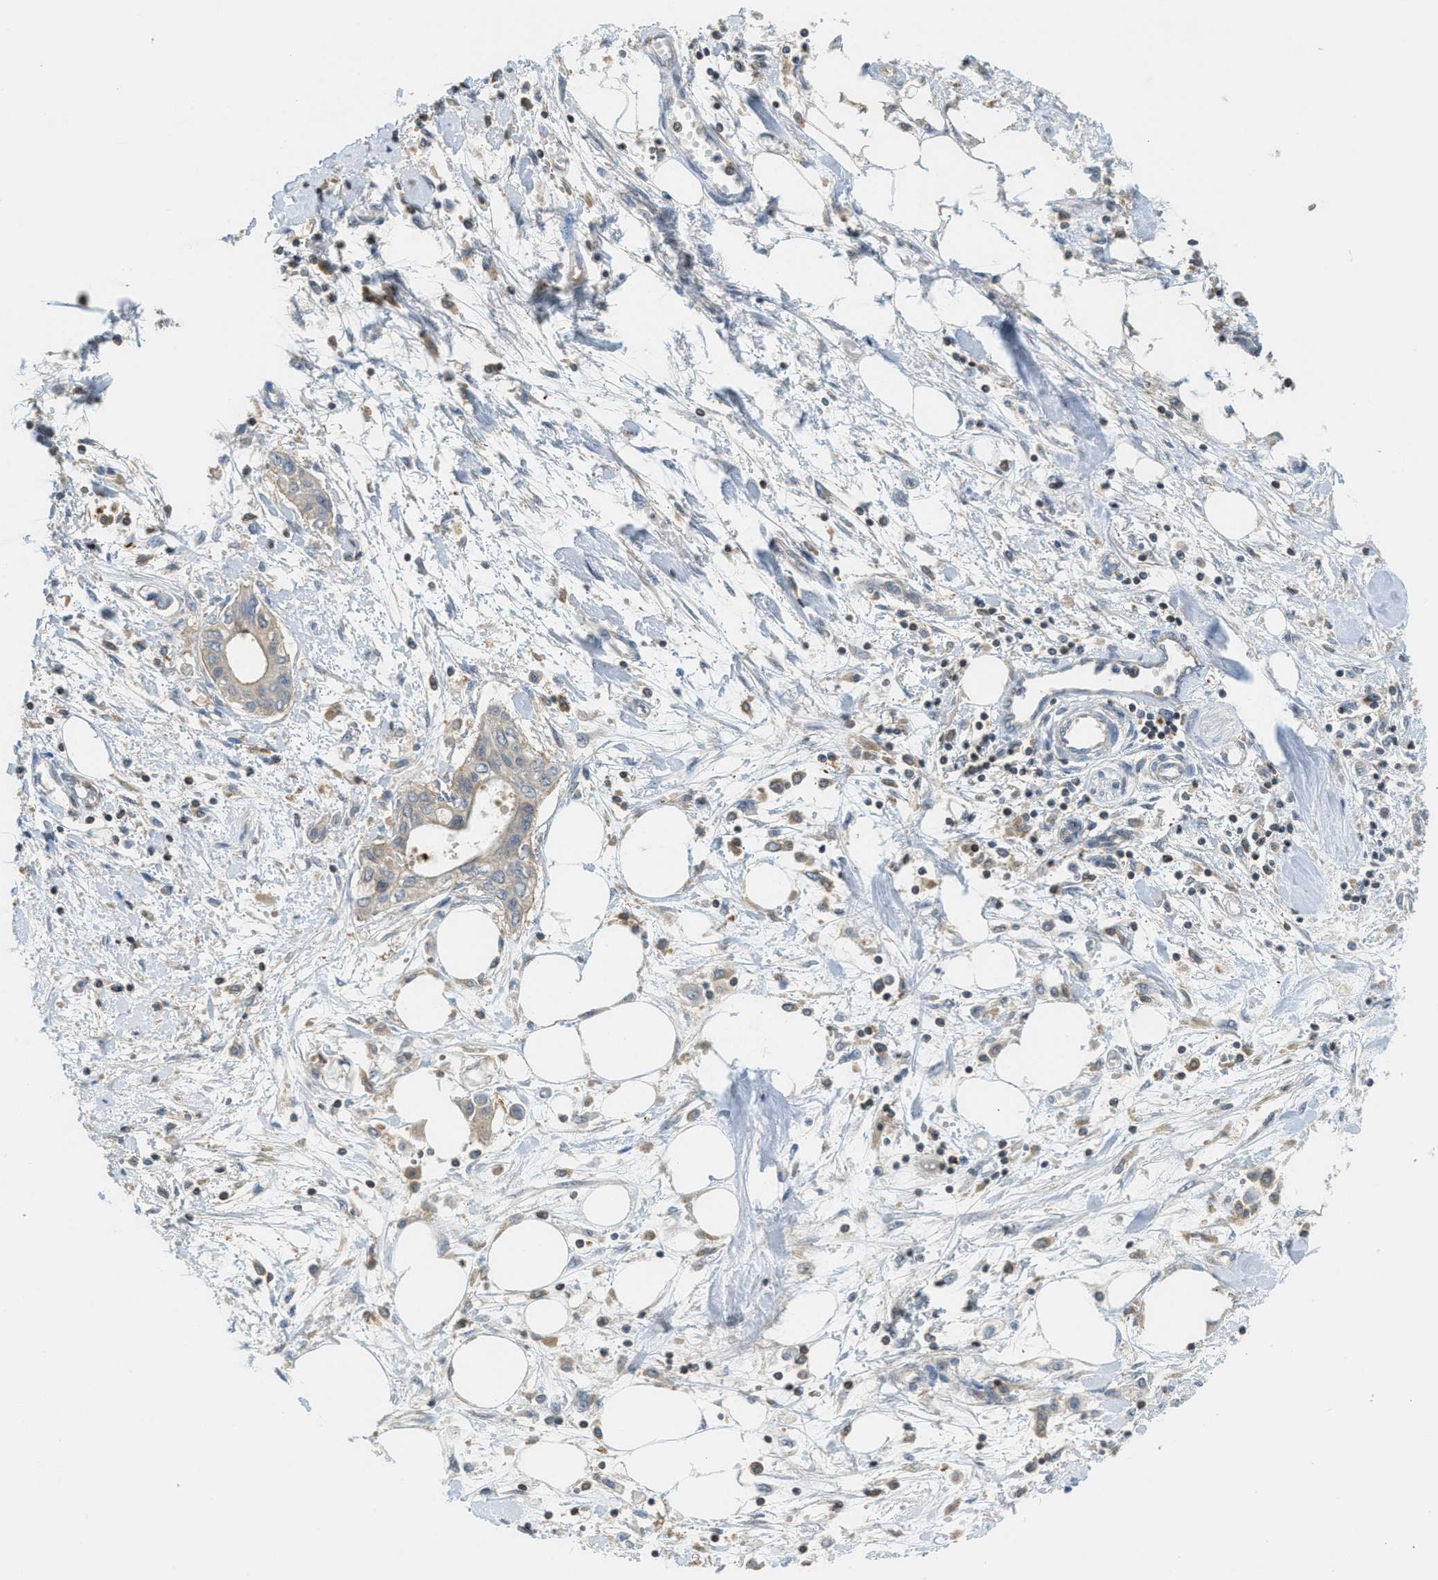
{"staining": {"intensity": "strong", "quantity": "<25%", "location": "cytoplasmic/membranous"}, "tissue": "pancreatic cancer", "cell_type": "Tumor cells", "image_type": "cancer", "snomed": [{"axis": "morphology", "description": "Adenocarcinoma, NOS"}, {"axis": "topography", "description": "Pancreas"}], "caption": "This histopathology image reveals immunohistochemistry staining of human adenocarcinoma (pancreatic), with medium strong cytoplasmic/membranous staining in approximately <25% of tumor cells.", "gene": "GRIK2", "patient": {"sex": "female", "age": 77}}